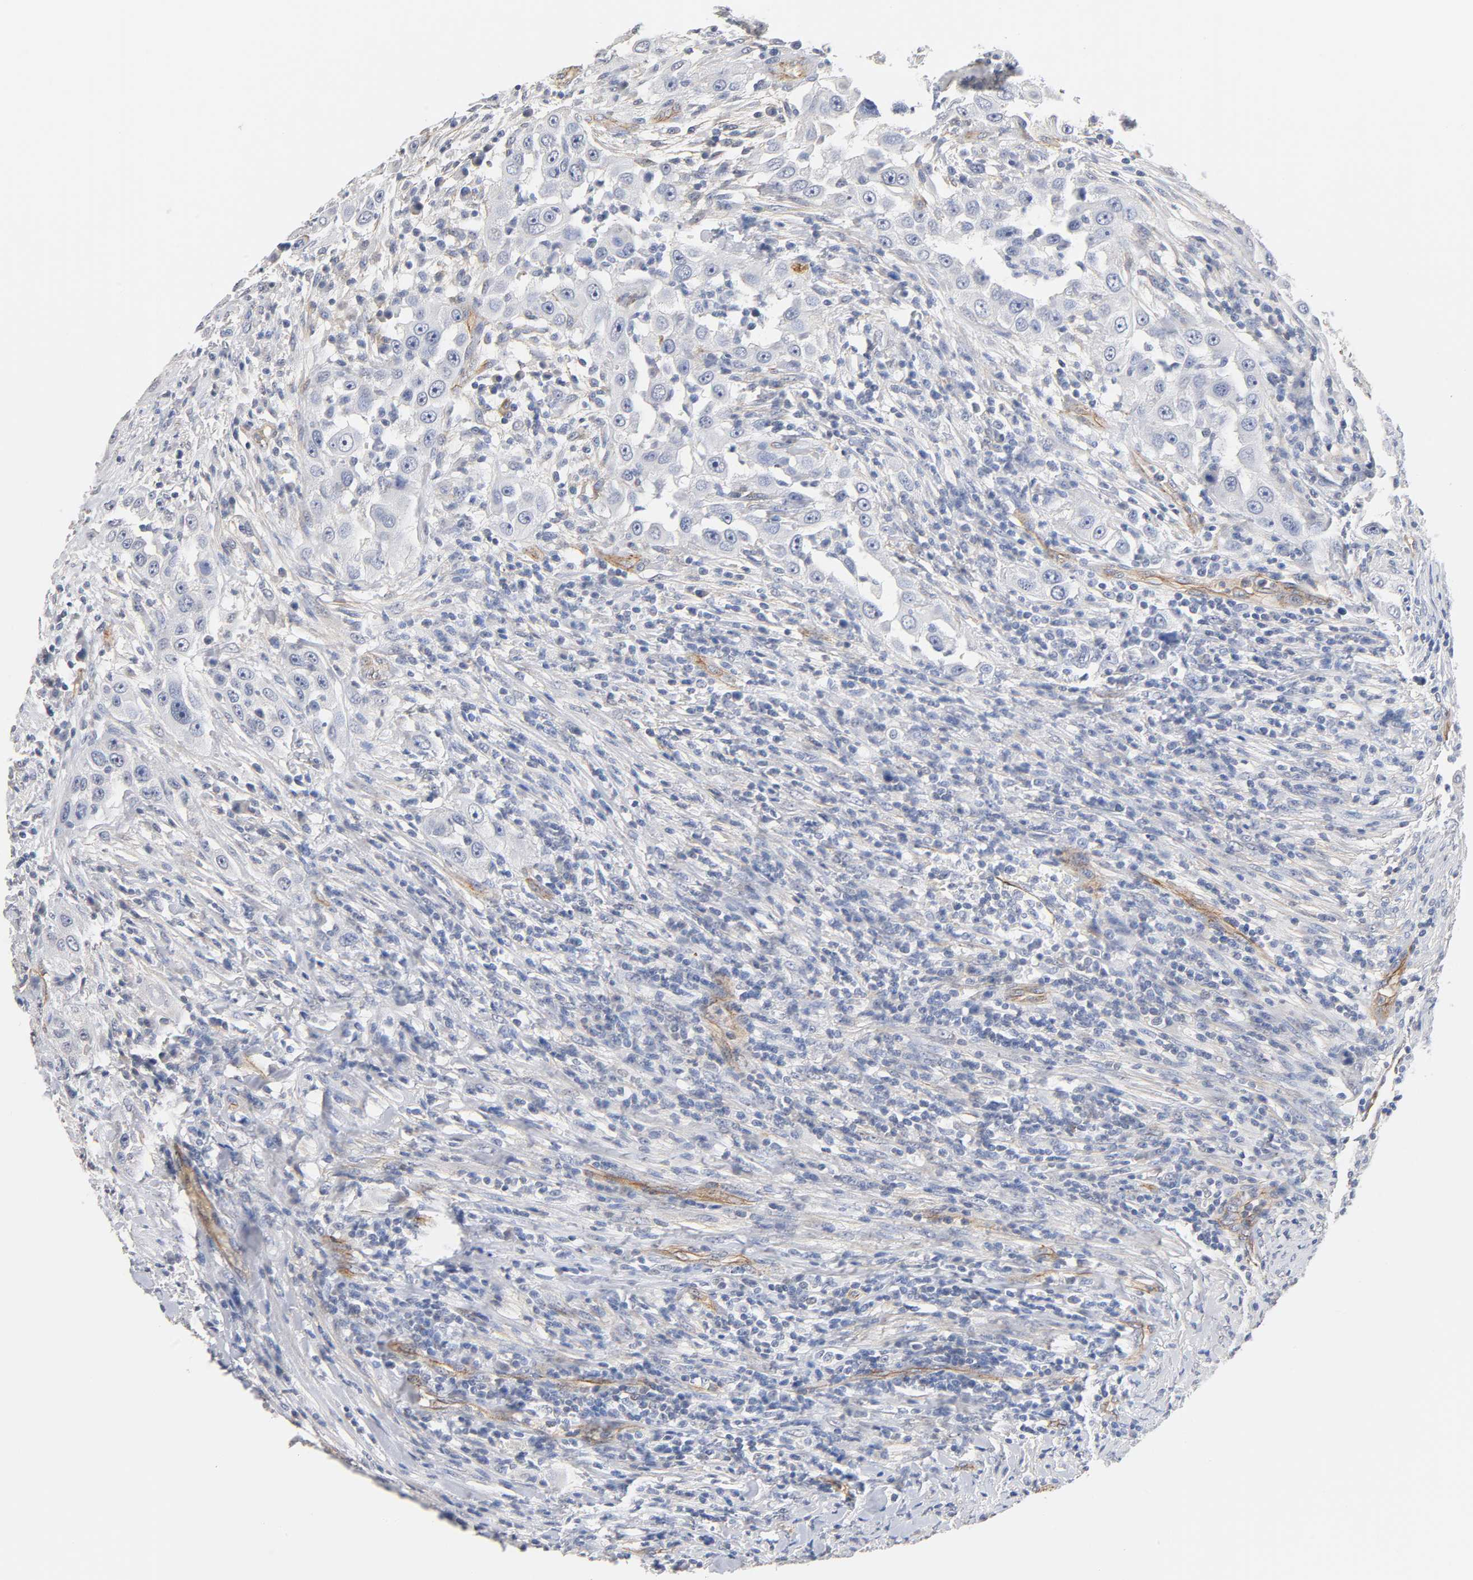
{"staining": {"intensity": "negative", "quantity": "none", "location": "none"}, "tissue": "head and neck cancer", "cell_type": "Tumor cells", "image_type": "cancer", "snomed": [{"axis": "morphology", "description": "Carcinoma, NOS"}, {"axis": "topography", "description": "Head-Neck"}], "caption": "An immunohistochemistry histopathology image of head and neck cancer (carcinoma) is shown. There is no staining in tumor cells of head and neck cancer (carcinoma).", "gene": "SPTAN1", "patient": {"sex": "male", "age": 87}}